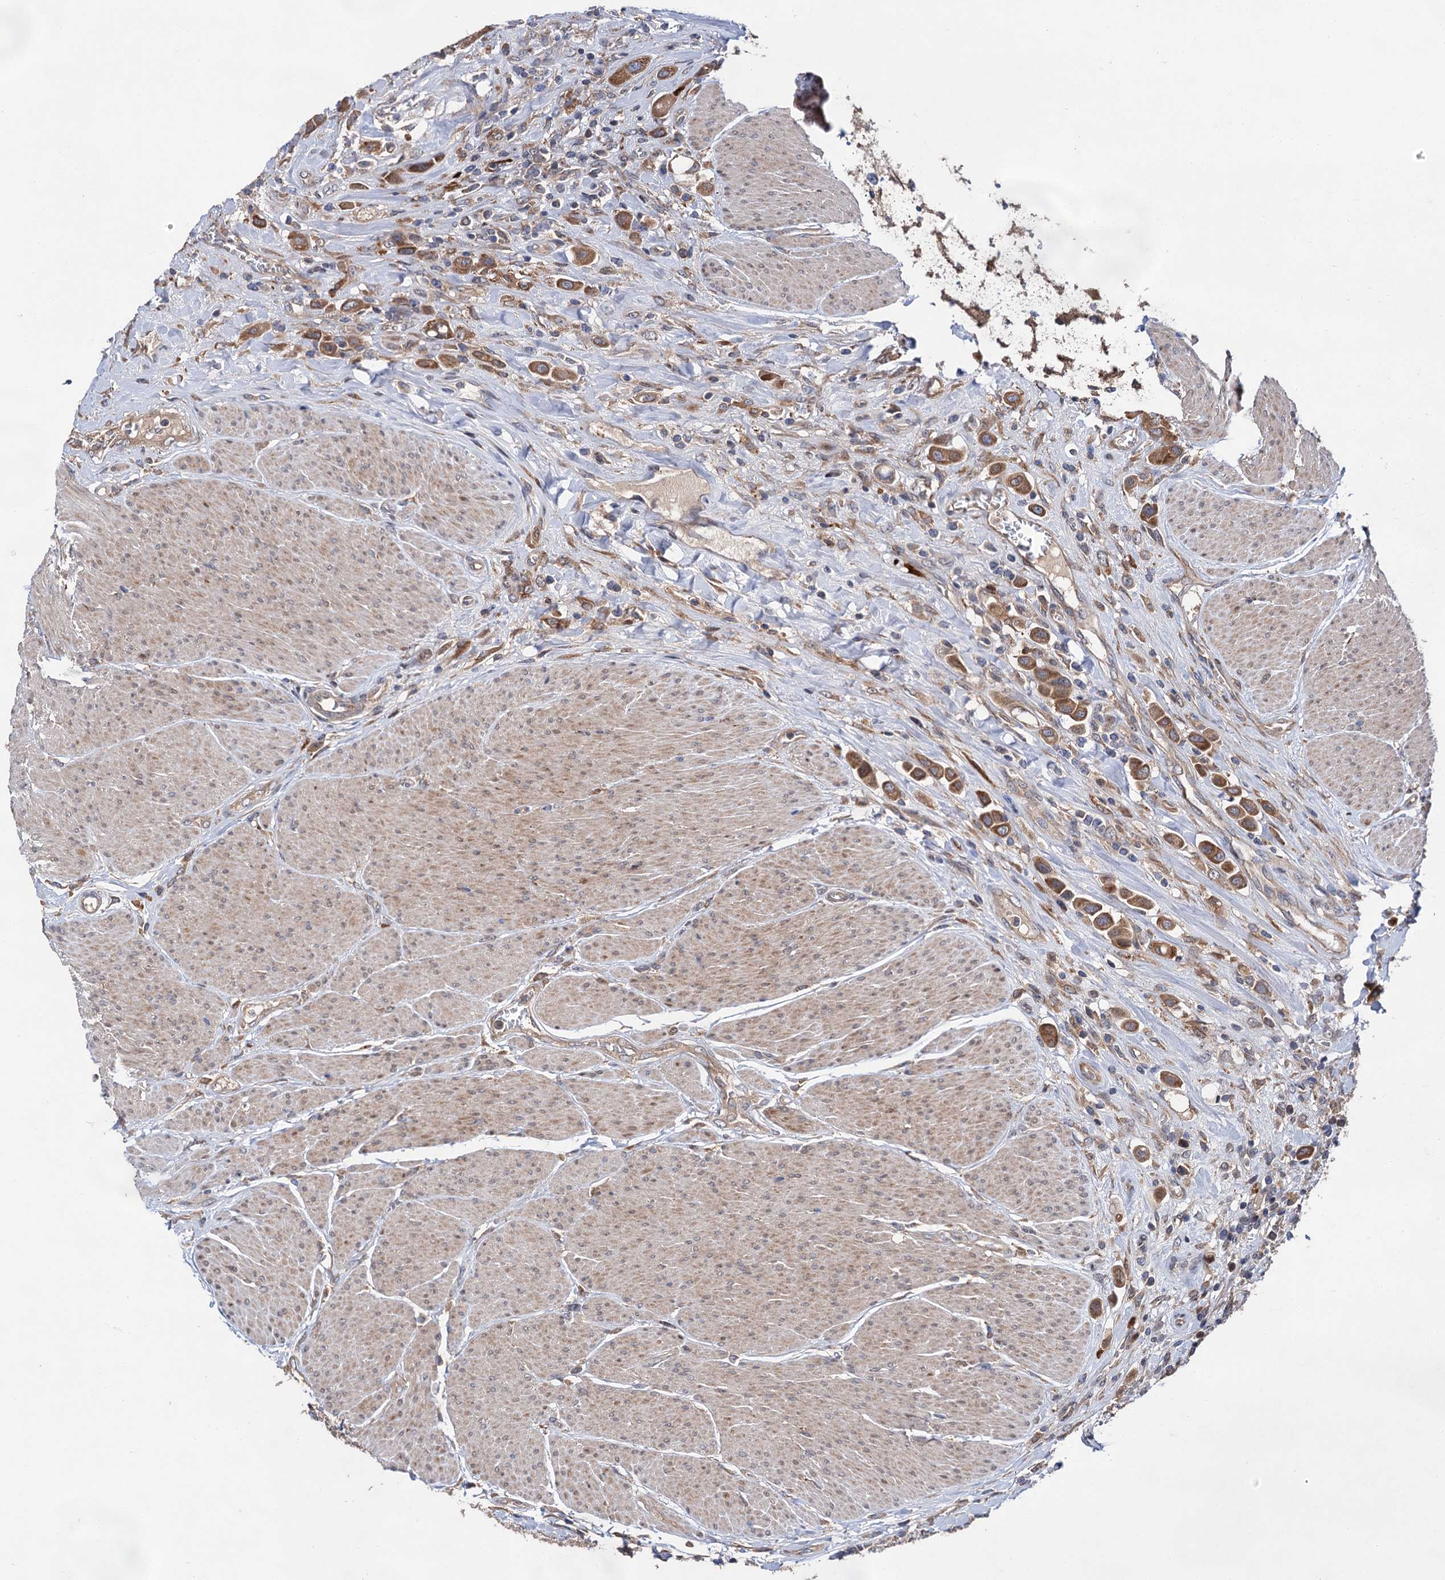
{"staining": {"intensity": "moderate", "quantity": ">75%", "location": "cytoplasmic/membranous"}, "tissue": "urothelial cancer", "cell_type": "Tumor cells", "image_type": "cancer", "snomed": [{"axis": "morphology", "description": "Urothelial carcinoma, High grade"}, {"axis": "topography", "description": "Urinary bladder"}], "caption": "DAB (3,3'-diaminobenzidine) immunohistochemical staining of human urothelial cancer shows moderate cytoplasmic/membranous protein staining in approximately >75% of tumor cells. (IHC, brightfield microscopy, high magnification).", "gene": "NAA25", "patient": {"sex": "male", "age": 50}}